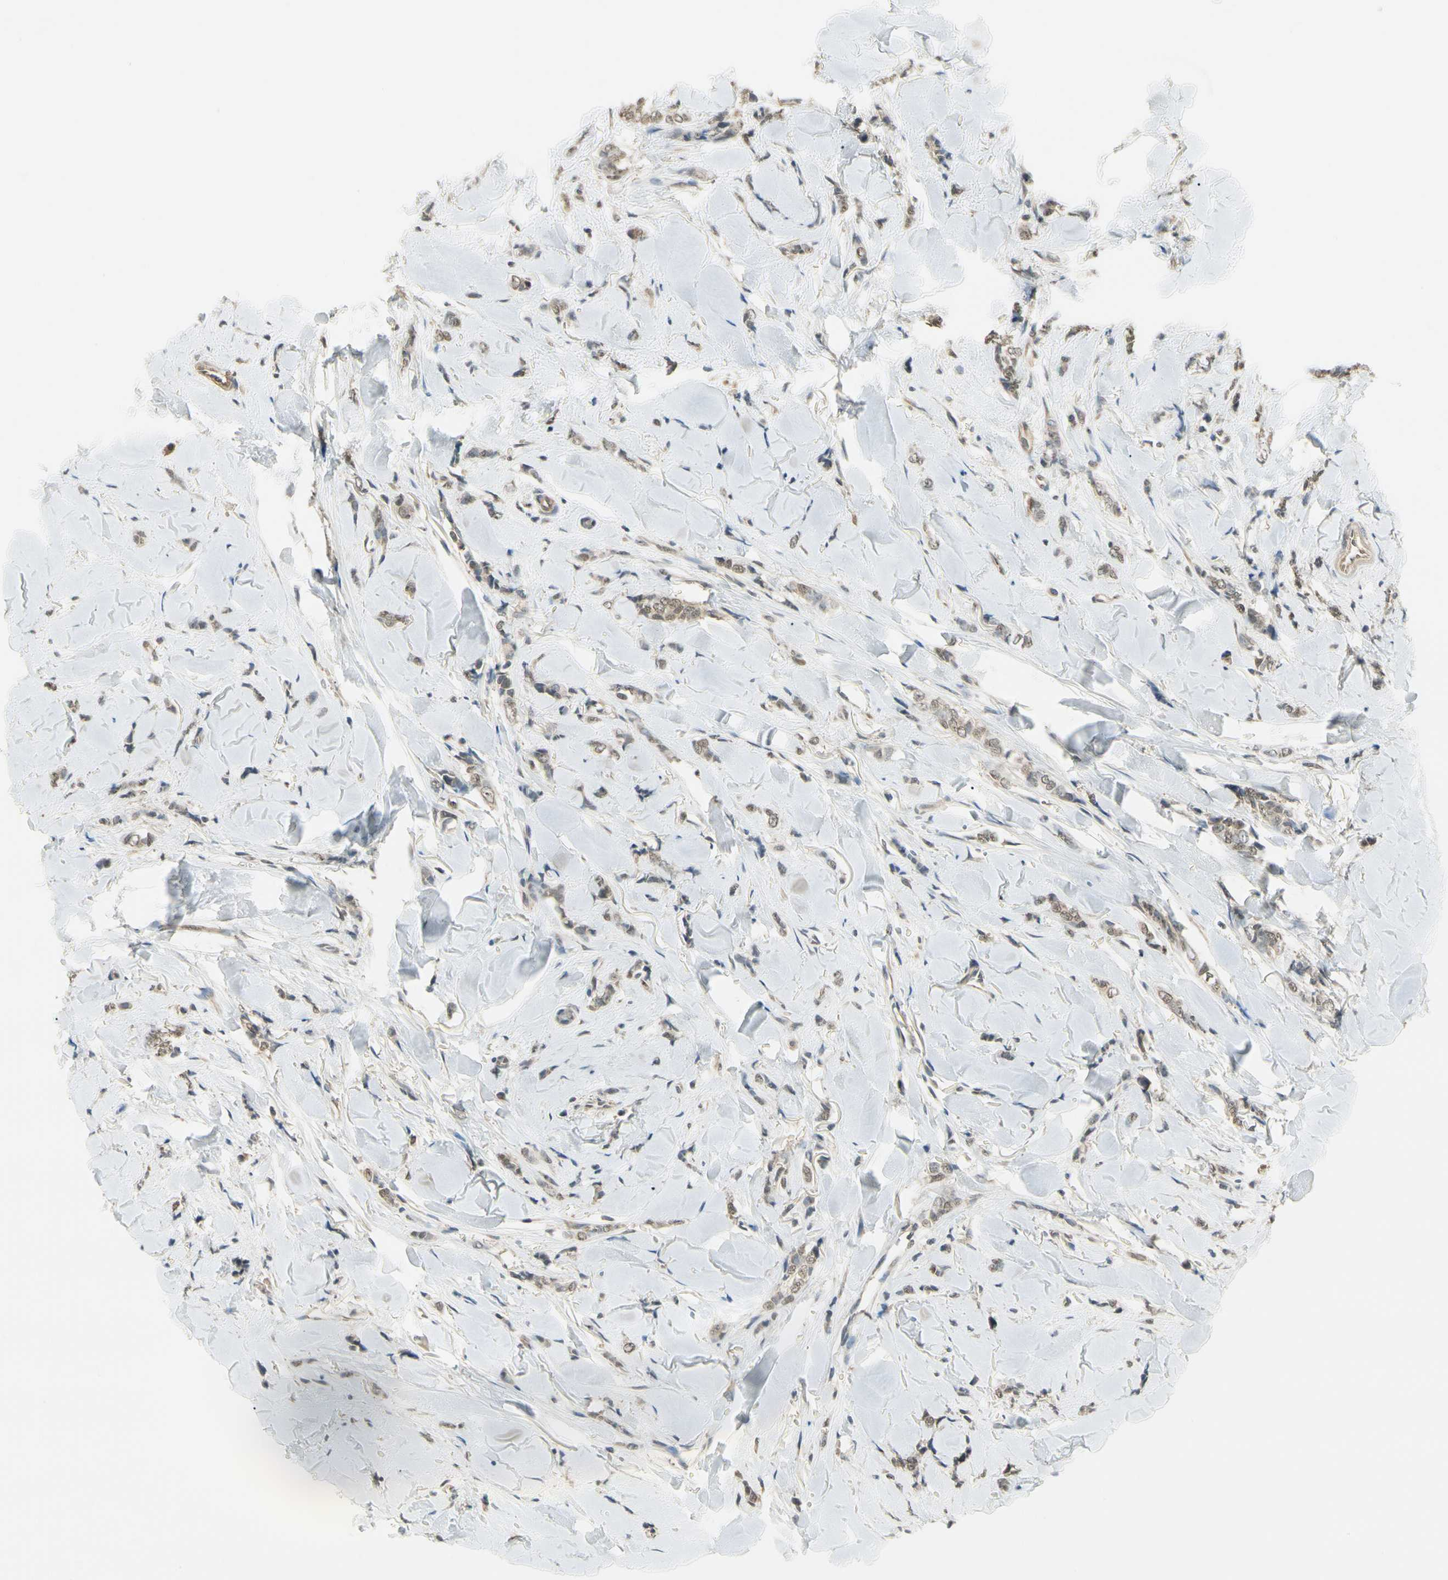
{"staining": {"intensity": "weak", "quantity": ">75%", "location": "cytoplasmic/membranous"}, "tissue": "breast cancer", "cell_type": "Tumor cells", "image_type": "cancer", "snomed": [{"axis": "morphology", "description": "Lobular carcinoma"}, {"axis": "topography", "description": "Skin"}, {"axis": "topography", "description": "Breast"}], "caption": "Human lobular carcinoma (breast) stained with a protein marker exhibits weak staining in tumor cells.", "gene": "SGCA", "patient": {"sex": "female", "age": 46}}